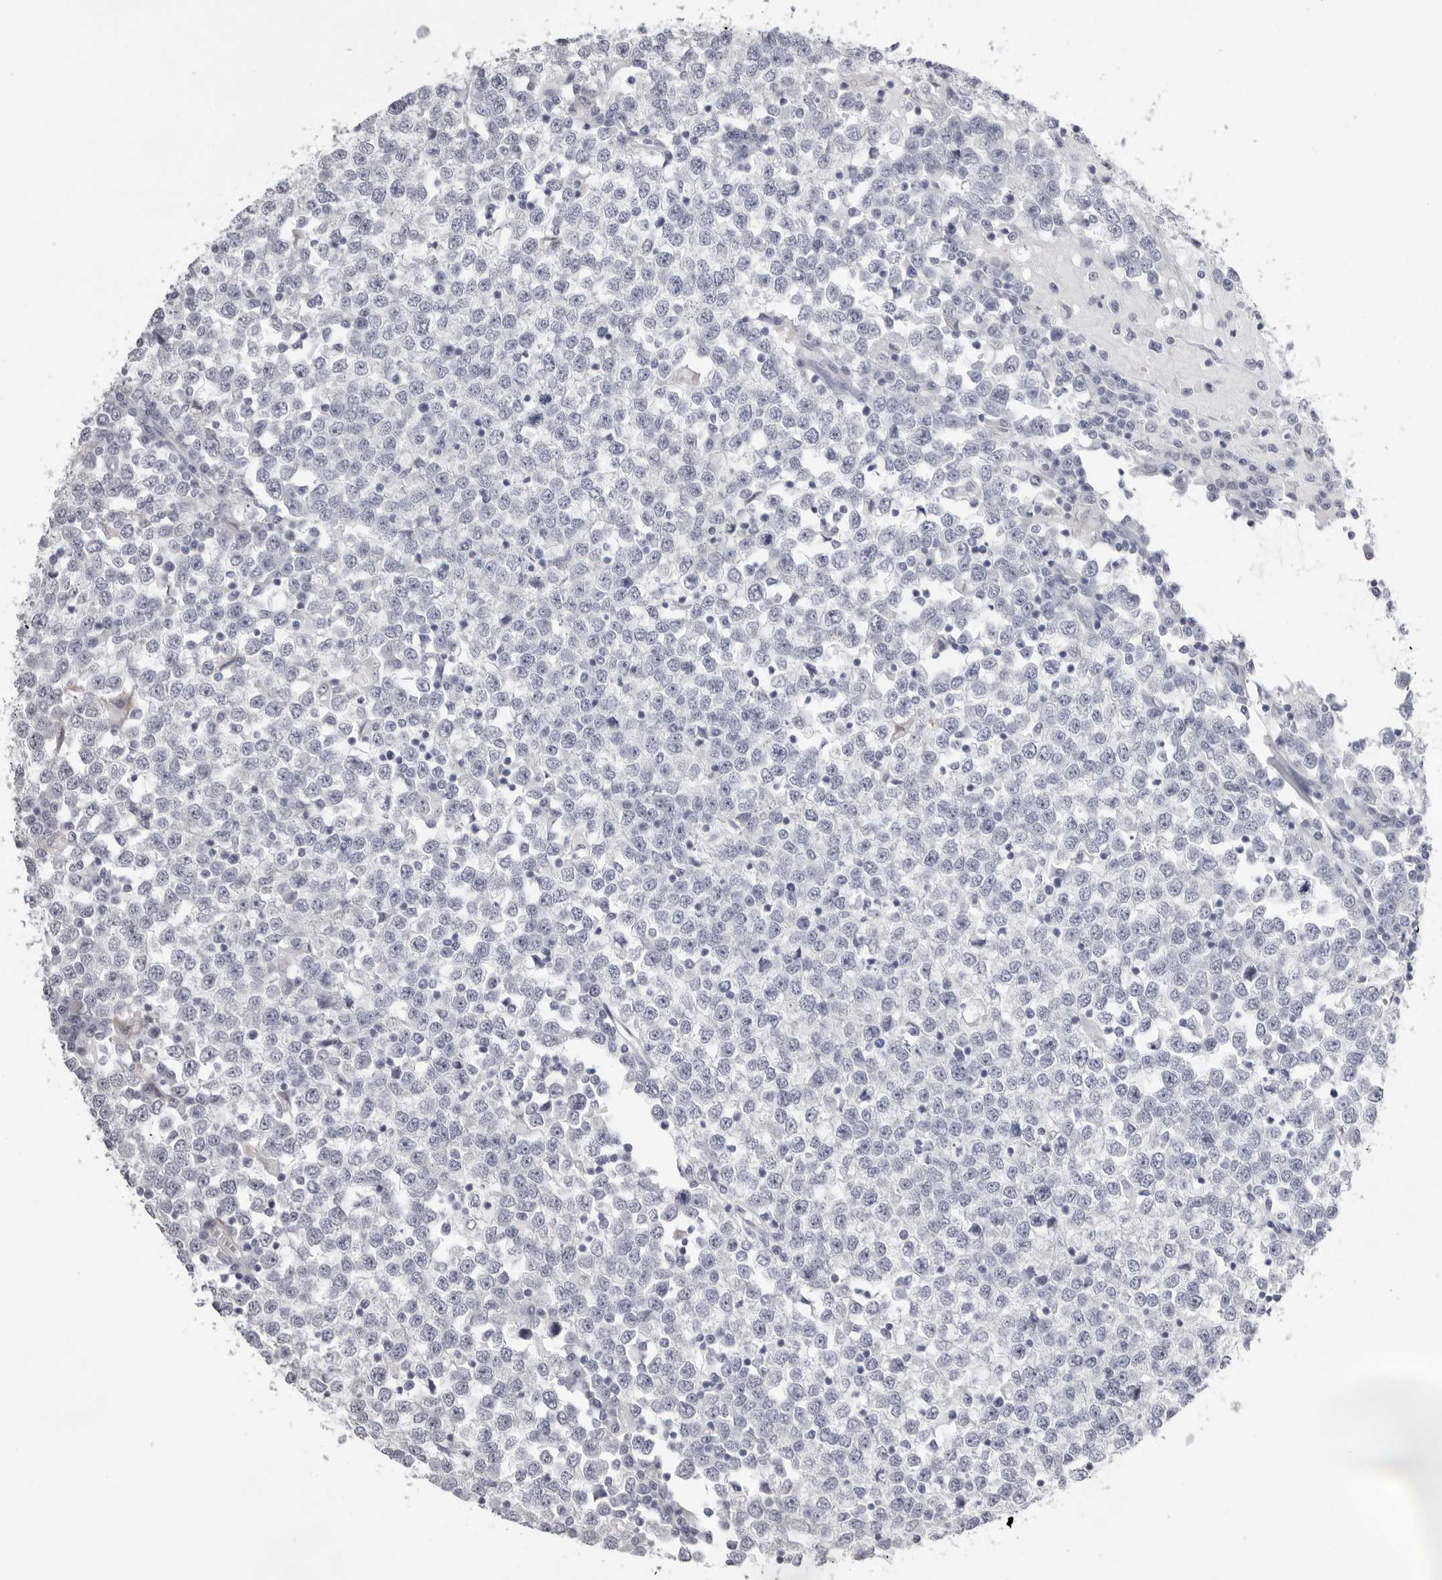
{"staining": {"intensity": "negative", "quantity": "none", "location": "none"}, "tissue": "testis cancer", "cell_type": "Tumor cells", "image_type": "cancer", "snomed": [{"axis": "morphology", "description": "Seminoma, NOS"}, {"axis": "topography", "description": "Testis"}], "caption": "The micrograph exhibits no staining of tumor cells in testis cancer.", "gene": "TMOD4", "patient": {"sex": "male", "age": 65}}